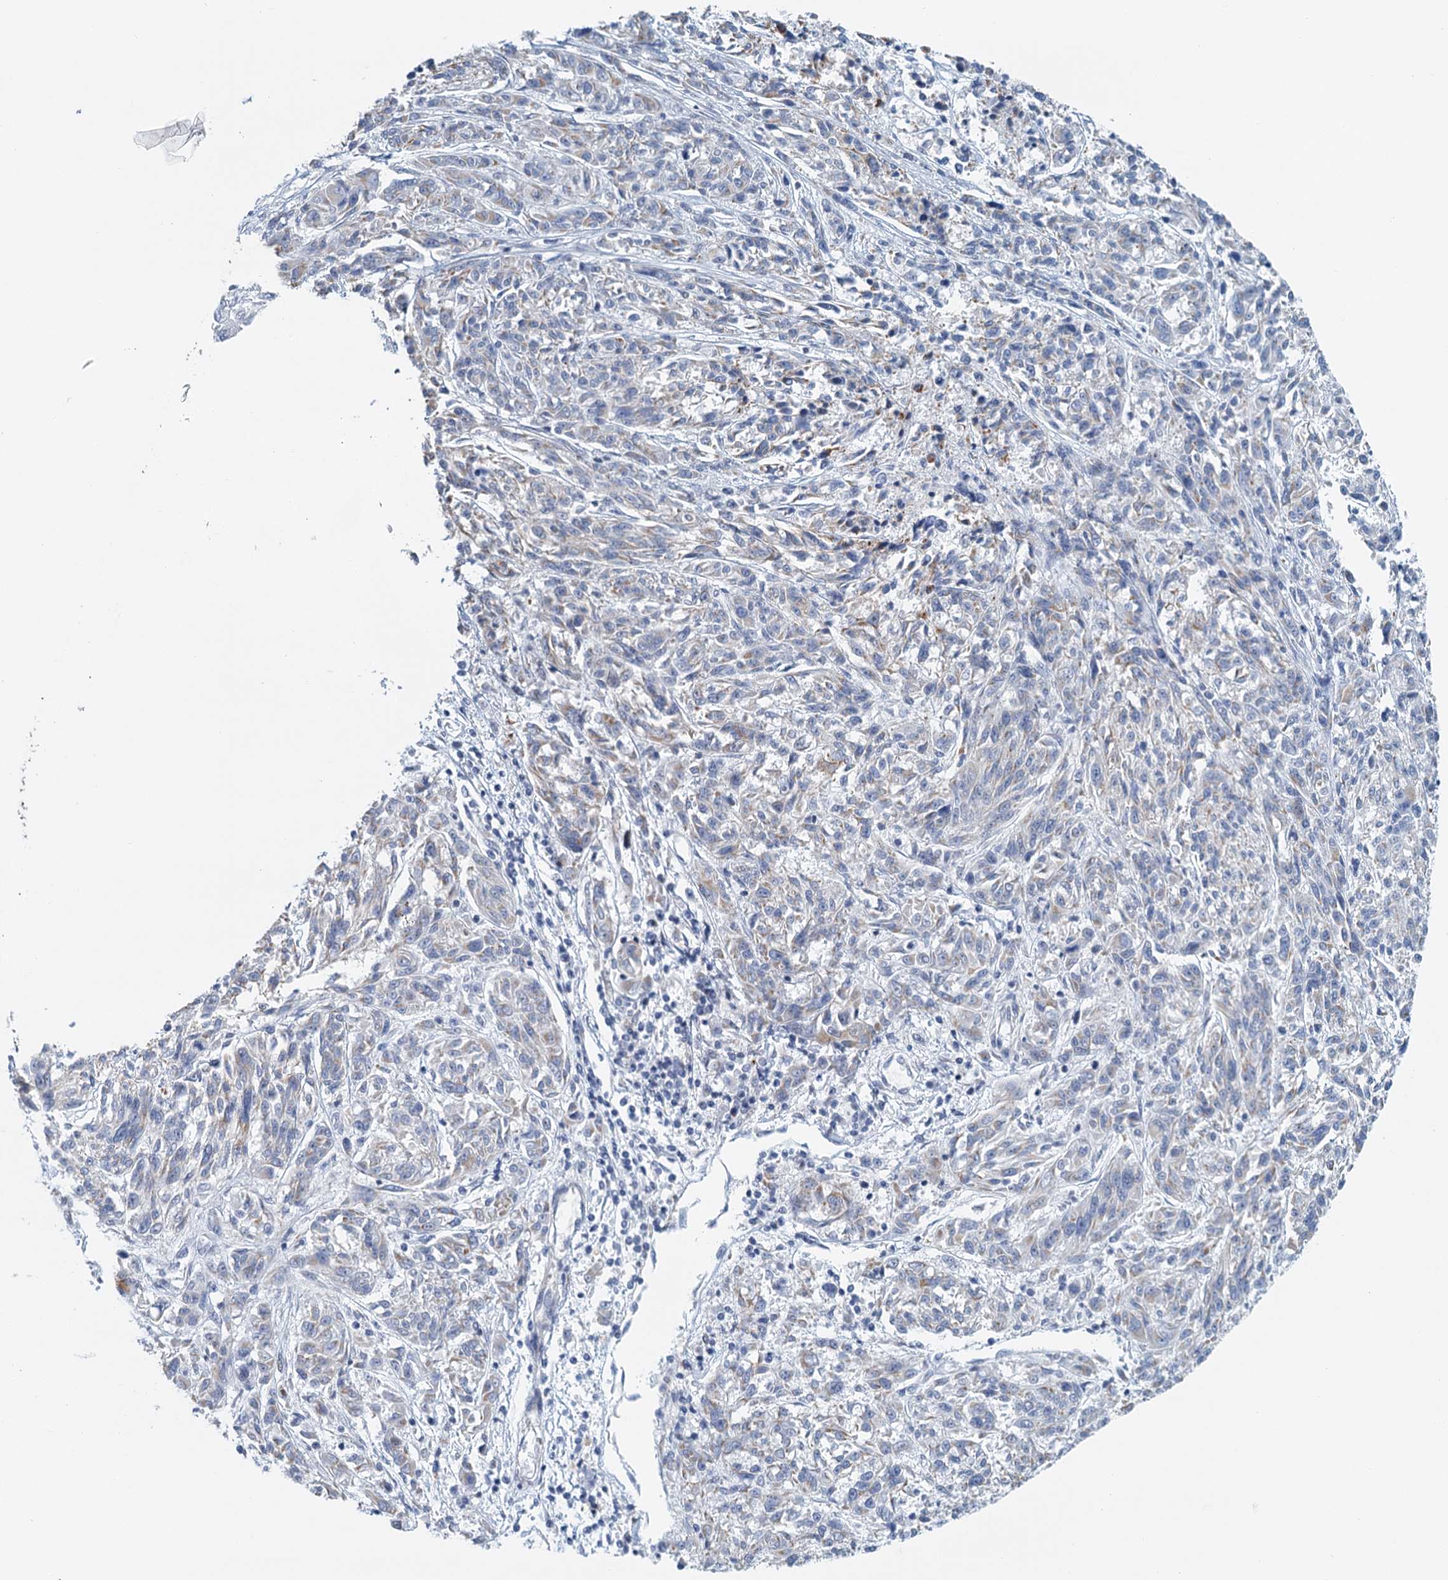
{"staining": {"intensity": "negative", "quantity": "none", "location": "none"}, "tissue": "melanoma", "cell_type": "Tumor cells", "image_type": "cancer", "snomed": [{"axis": "morphology", "description": "Malignant melanoma, NOS"}, {"axis": "topography", "description": "Skin"}], "caption": "This is an immunohistochemistry photomicrograph of melanoma. There is no positivity in tumor cells.", "gene": "ZNF527", "patient": {"sex": "male", "age": 53}}